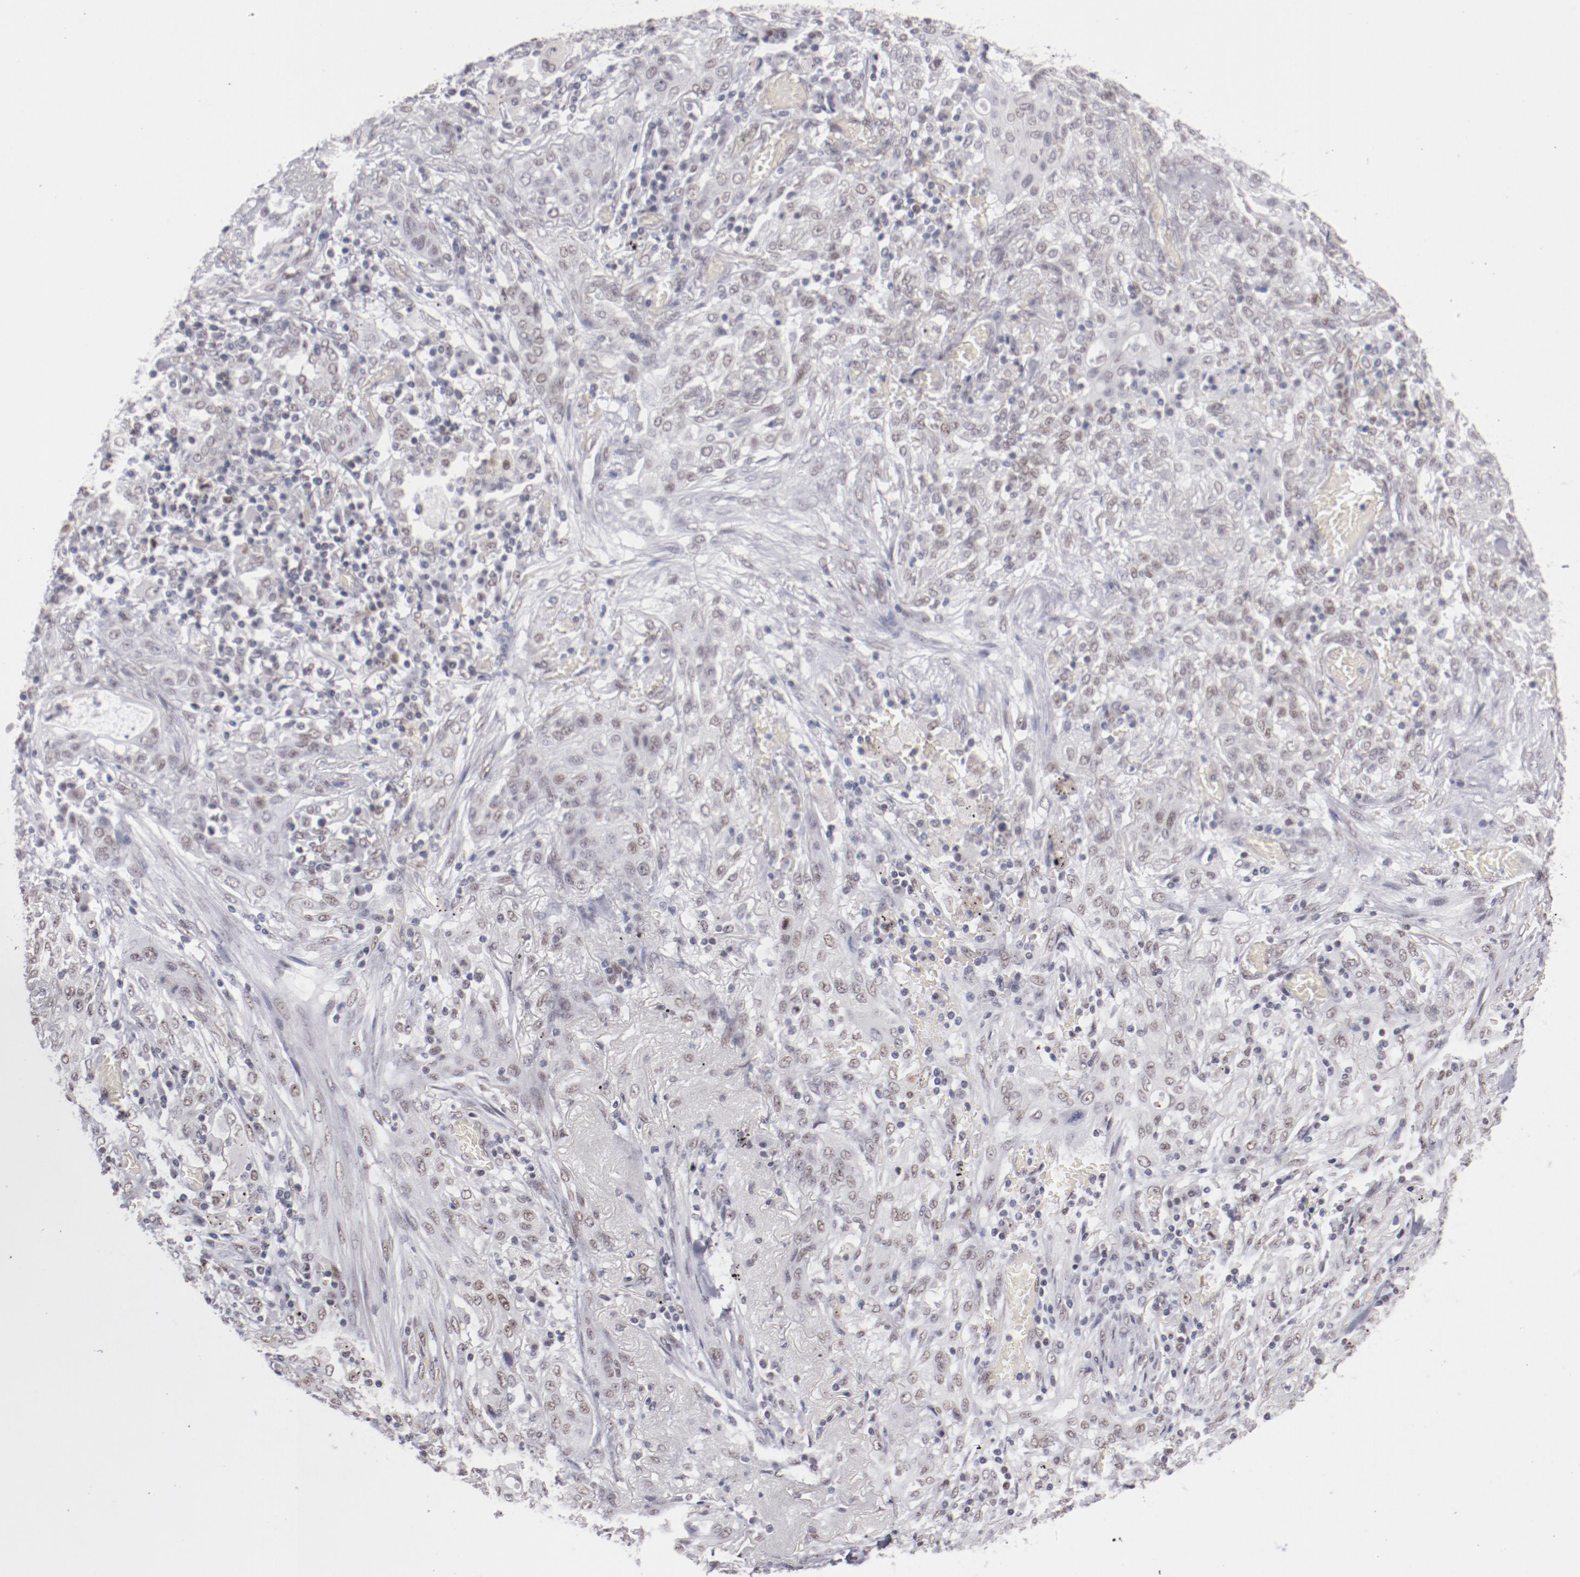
{"staining": {"intensity": "weak", "quantity": "25%-75%", "location": "nuclear"}, "tissue": "lung cancer", "cell_type": "Tumor cells", "image_type": "cancer", "snomed": [{"axis": "morphology", "description": "Squamous cell carcinoma, NOS"}, {"axis": "topography", "description": "Lung"}], "caption": "Protein staining of lung squamous cell carcinoma tissue reveals weak nuclear expression in approximately 25%-75% of tumor cells. (DAB (3,3'-diaminobenzidine) IHC with brightfield microscopy, high magnification).", "gene": "TFAP4", "patient": {"sex": "female", "age": 47}}